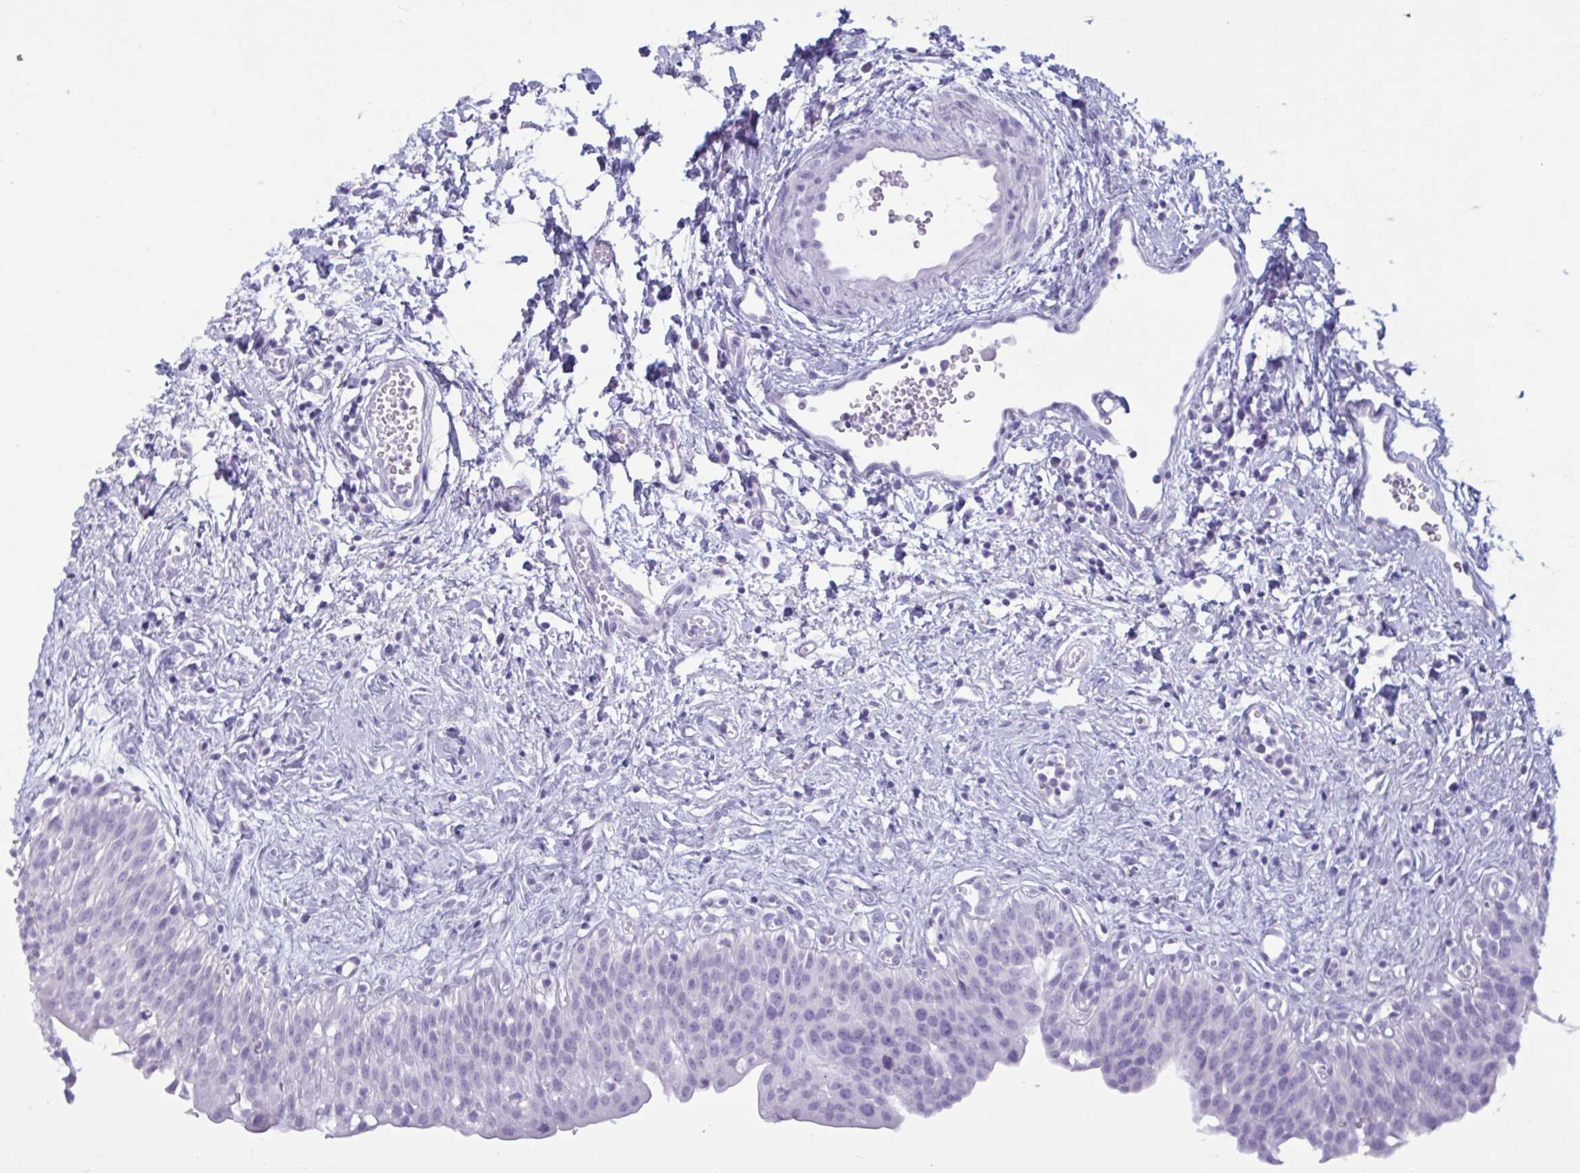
{"staining": {"intensity": "negative", "quantity": "none", "location": "none"}, "tissue": "urinary bladder", "cell_type": "Urothelial cells", "image_type": "normal", "snomed": [{"axis": "morphology", "description": "Normal tissue, NOS"}, {"axis": "topography", "description": "Urinary bladder"}], "caption": "DAB immunohistochemical staining of normal urinary bladder displays no significant positivity in urothelial cells. The staining is performed using DAB brown chromogen with nuclei counter-stained in using hematoxylin.", "gene": "BBS10", "patient": {"sex": "male", "age": 51}}